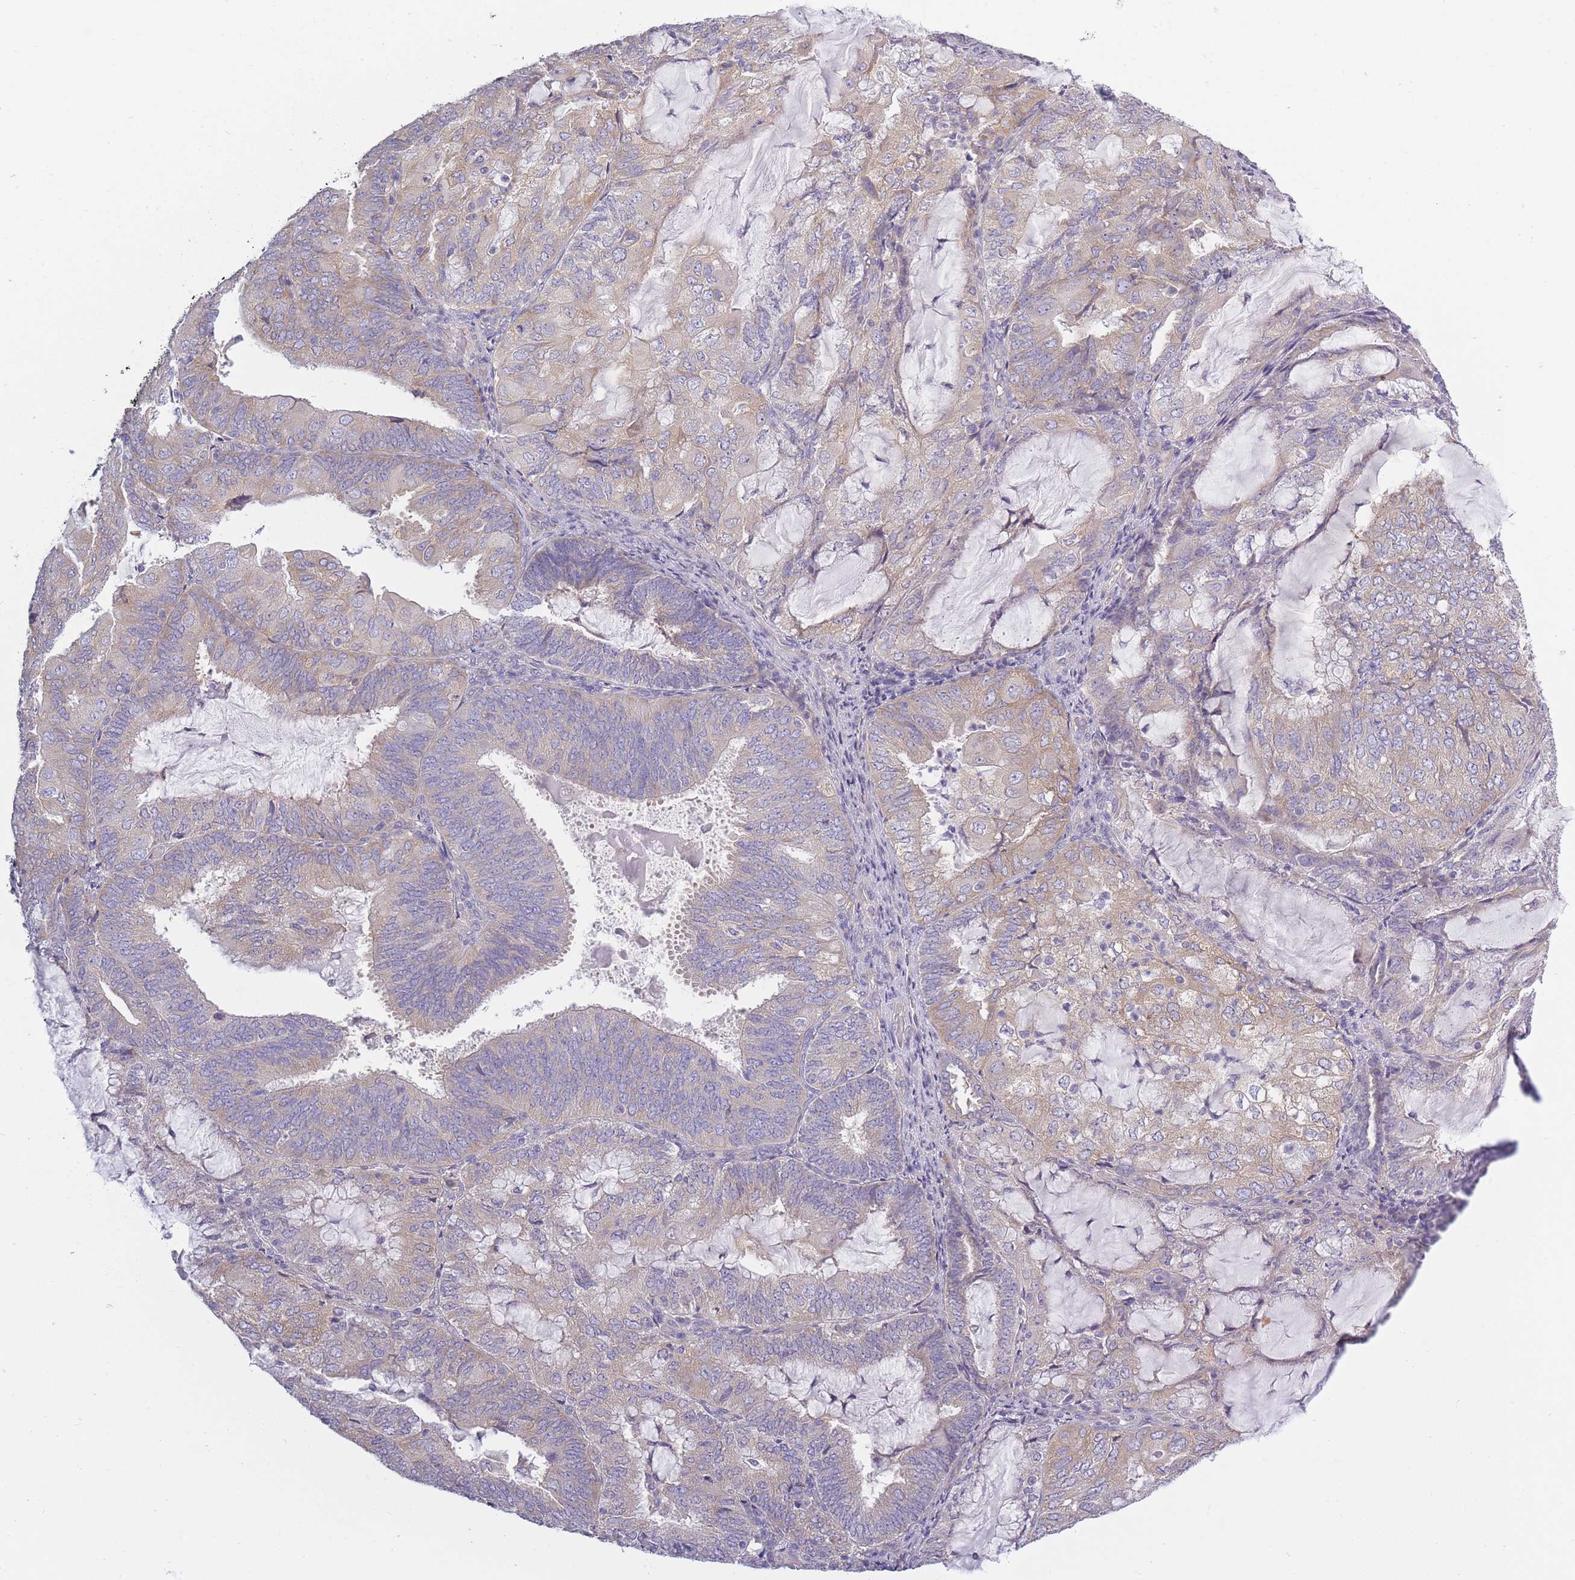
{"staining": {"intensity": "weak", "quantity": "25%-75%", "location": "cytoplasmic/membranous"}, "tissue": "endometrial cancer", "cell_type": "Tumor cells", "image_type": "cancer", "snomed": [{"axis": "morphology", "description": "Adenocarcinoma, NOS"}, {"axis": "topography", "description": "Endometrium"}], "caption": "Immunohistochemistry (IHC) (DAB) staining of adenocarcinoma (endometrial) shows weak cytoplasmic/membranous protein positivity in about 25%-75% of tumor cells. (DAB (3,3'-diaminobenzidine) = brown stain, brightfield microscopy at high magnification).", "gene": "AP3M2", "patient": {"sex": "female", "age": 81}}